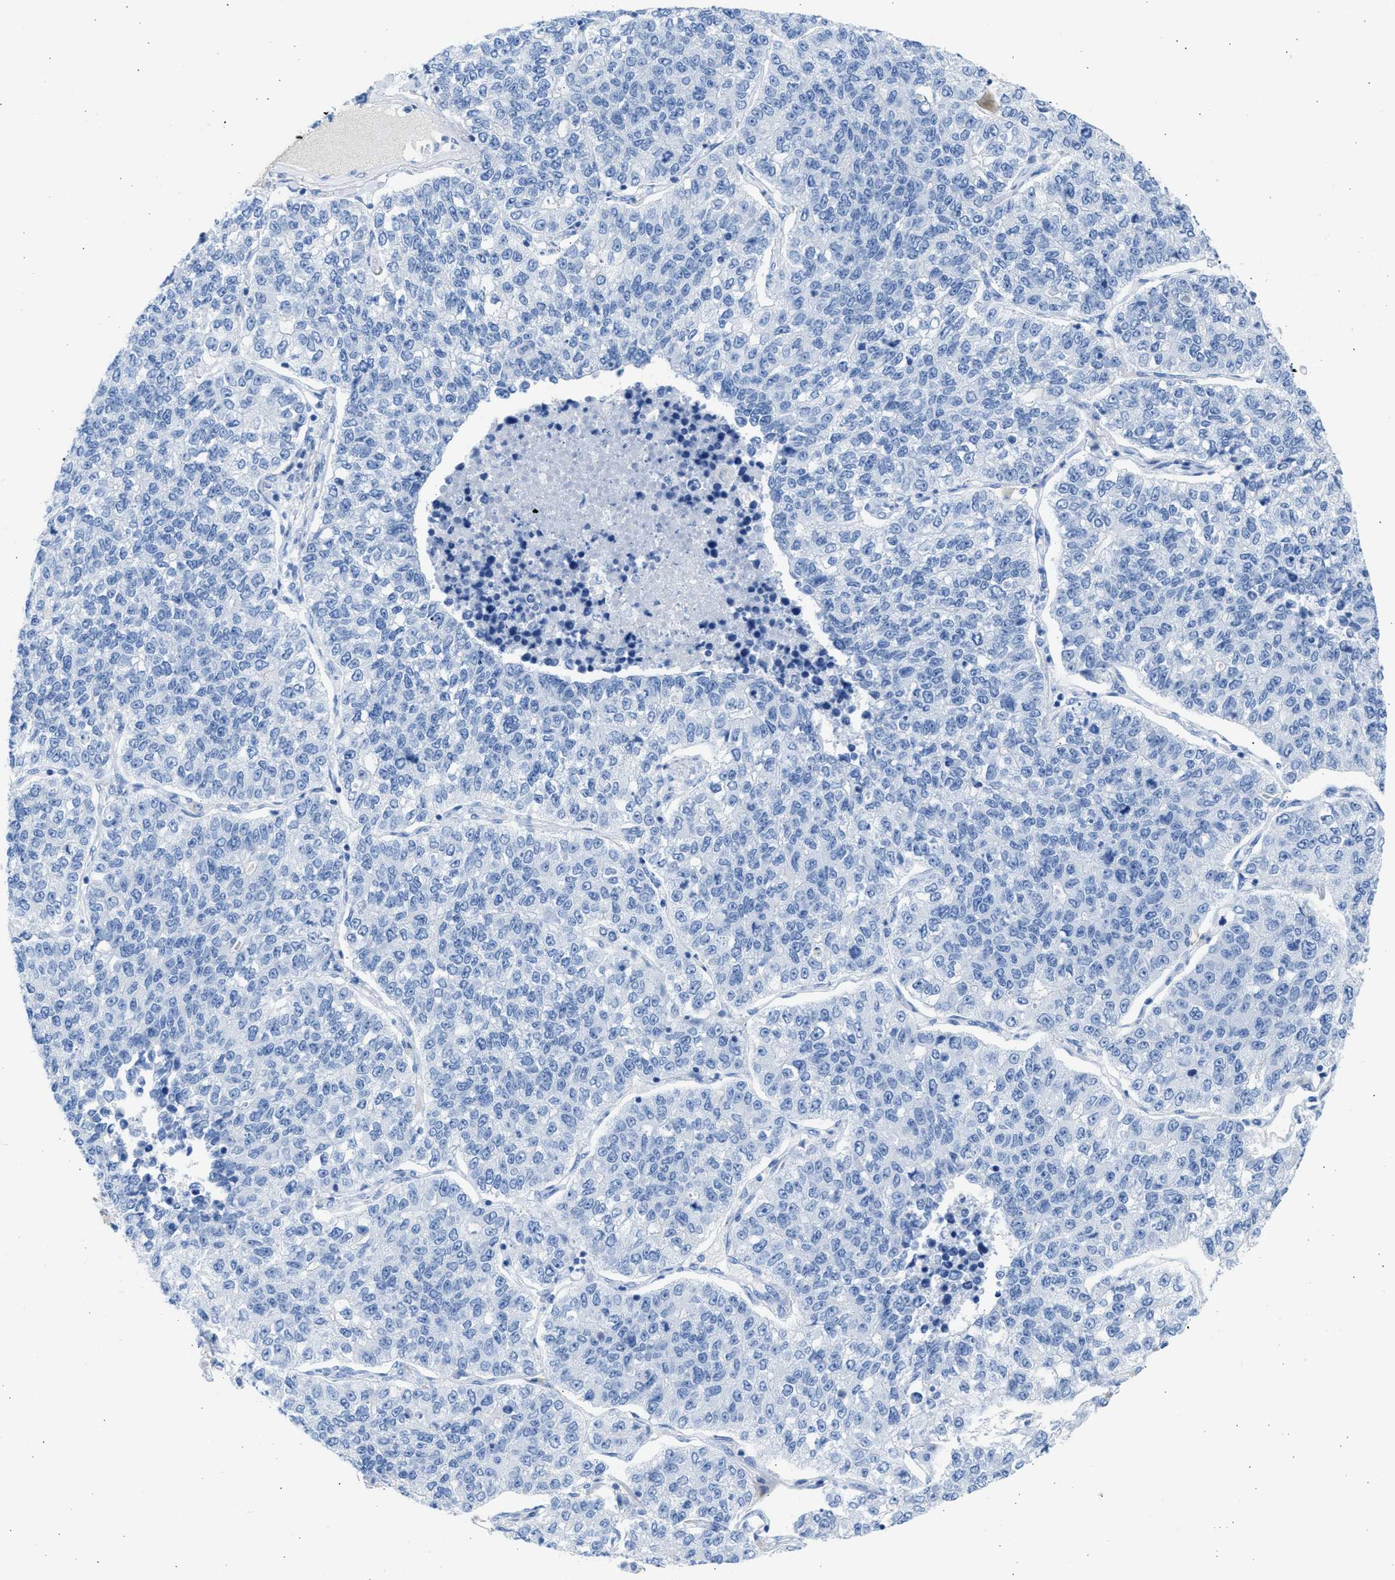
{"staining": {"intensity": "negative", "quantity": "none", "location": "none"}, "tissue": "lung cancer", "cell_type": "Tumor cells", "image_type": "cancer", "snomed": [{"axis": "morphology", "description": "Adenocarcinoma, NOS"}, {"axis": "topography", "description": "Lung"}], "caption": "Tumor cells are negative for brown protein staining in lung adenocarcinoma.", "gene": "SPATA3", "patient": {"sex": "male", "age": 49}}